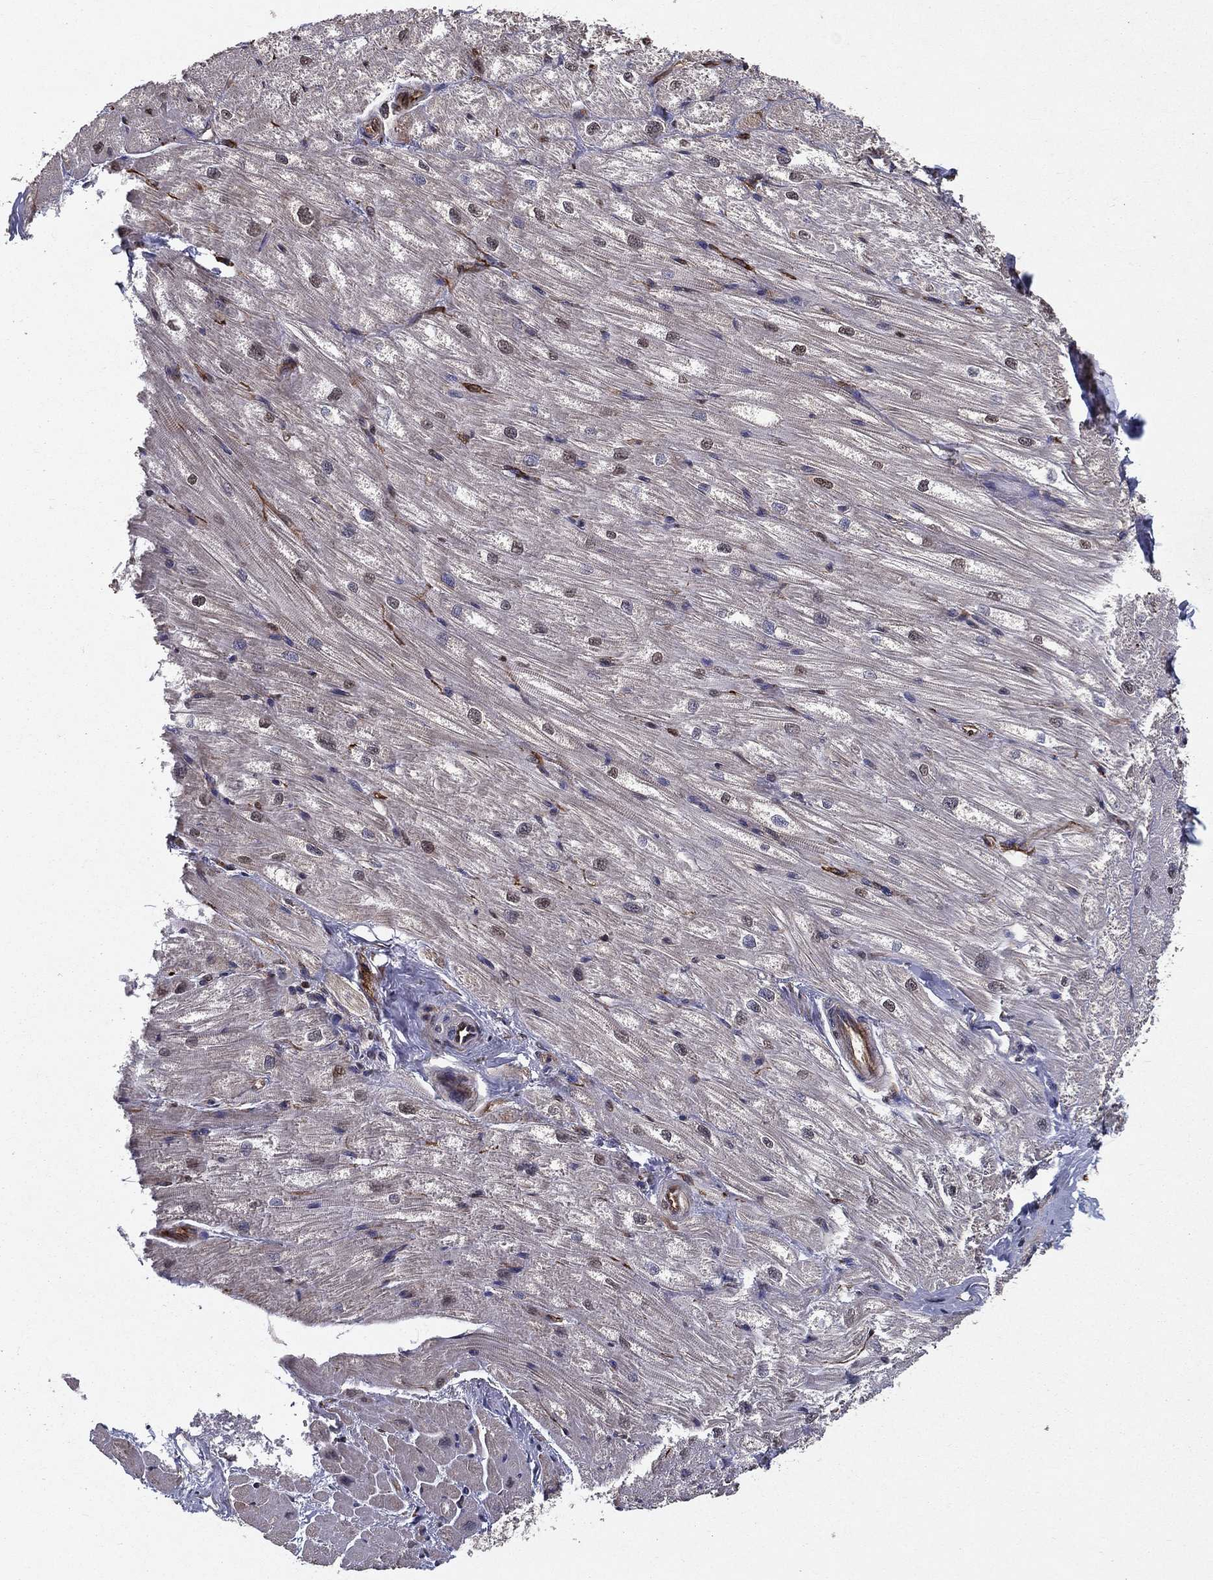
{"staining": {"intensity": "negative", "quantity": "none", "location": "none"}, "tissue": "heart muscle", "cell_type": "Cardiomyocytes", "image_type": "normal", "snomed": [{"axis": "morphology", "description": "Normal tissue, NOS"}, {"axis": "topography", "description": "Heart"}], "caption": "The photomicrograph shows no staining of cardiomyocytes in benign heart muscle.", "gene": "CERS2", "patient": {"sex": "male", "age": 57}}